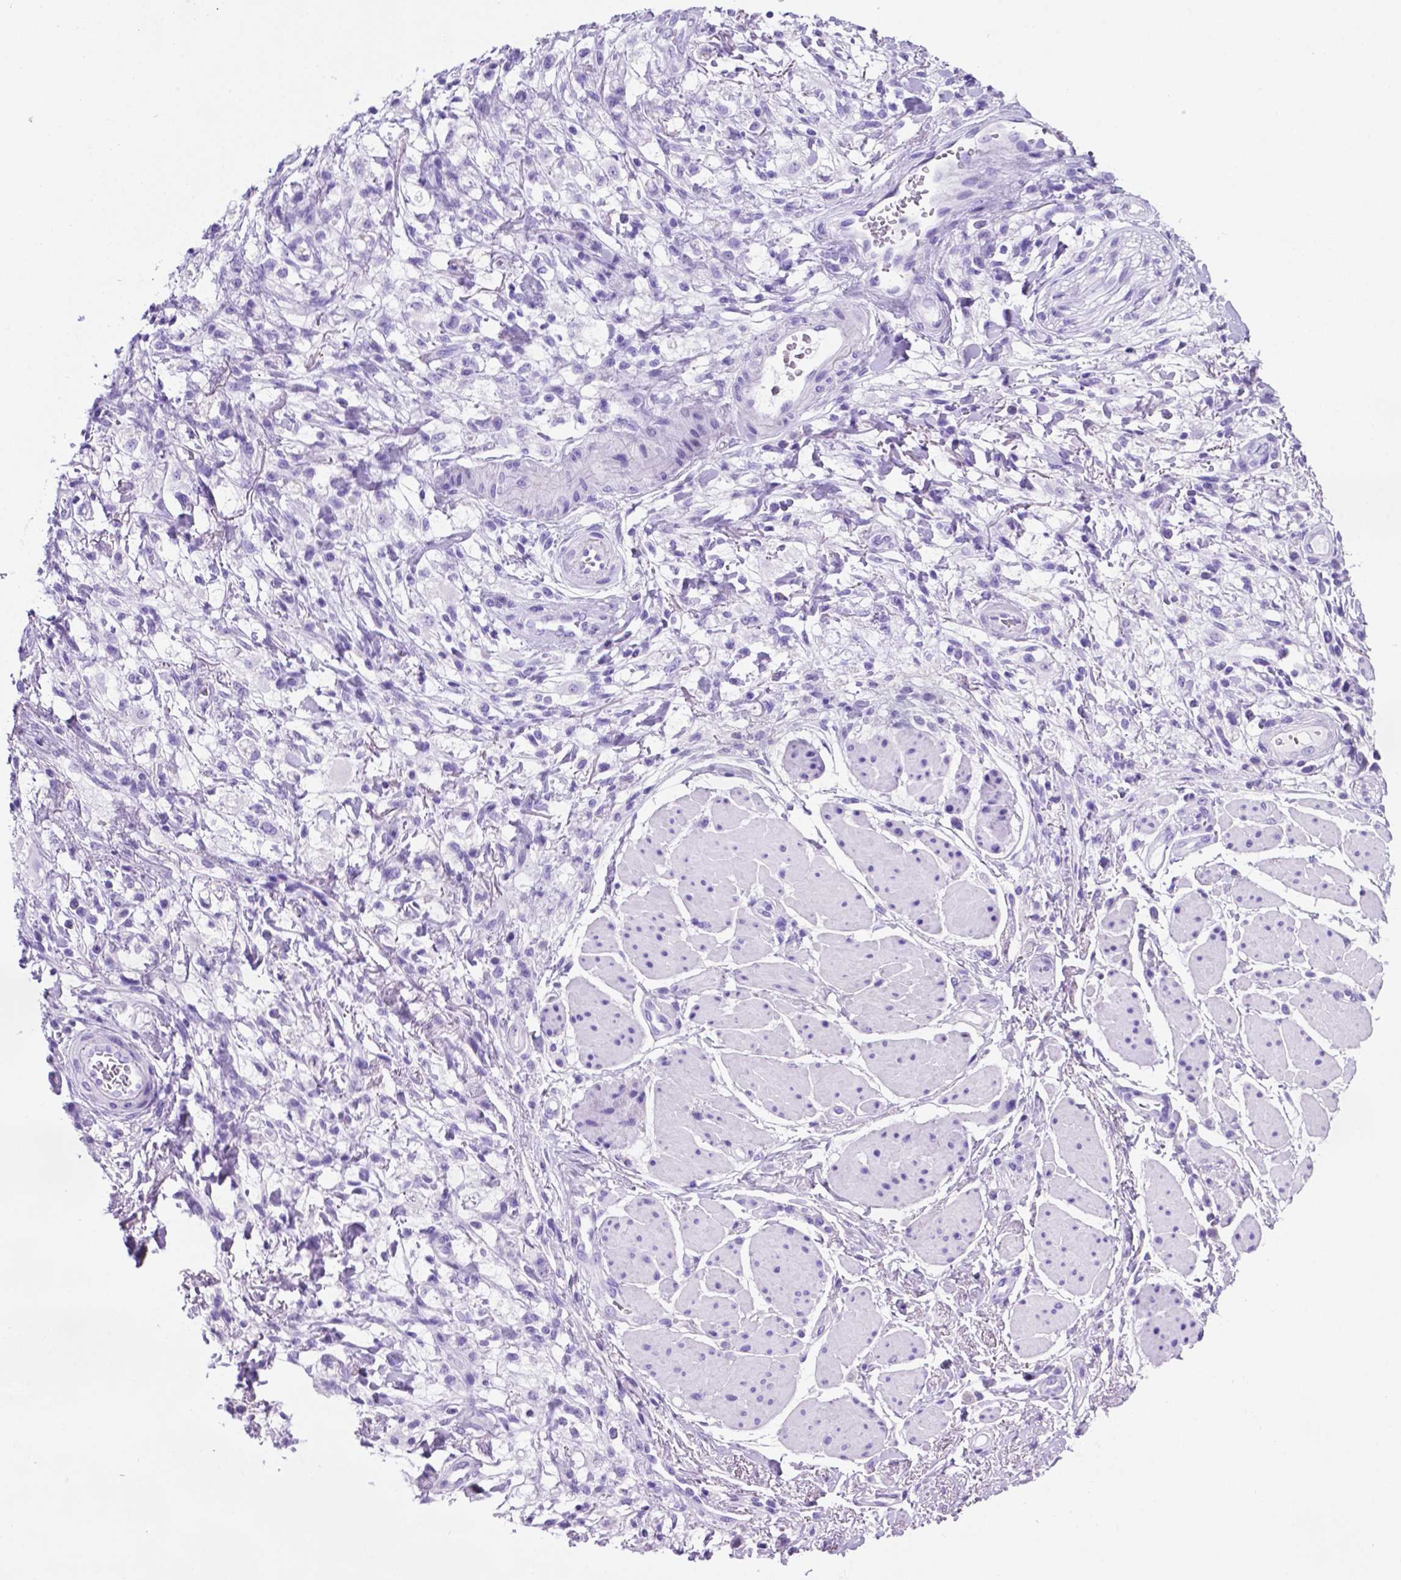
{"staining": {"intensity": "negative", "quantity": "none", "location": "none"}, "tissue": "stomach cancer", "cell_type": "Tumor cells", "image_type": "cancer", "snomed": [{"axis": "morphology", "description": "Adenocarcinoma, NOS"}, {"axis": "topography", "description": "Stomach"}], "caption": "Stomach adenocarcinoma was stained to show a protein in brown. There is no significant expression in tumor cells.", "gene": "C17orf107", "patient": {"sex": "female", "age": 60}}